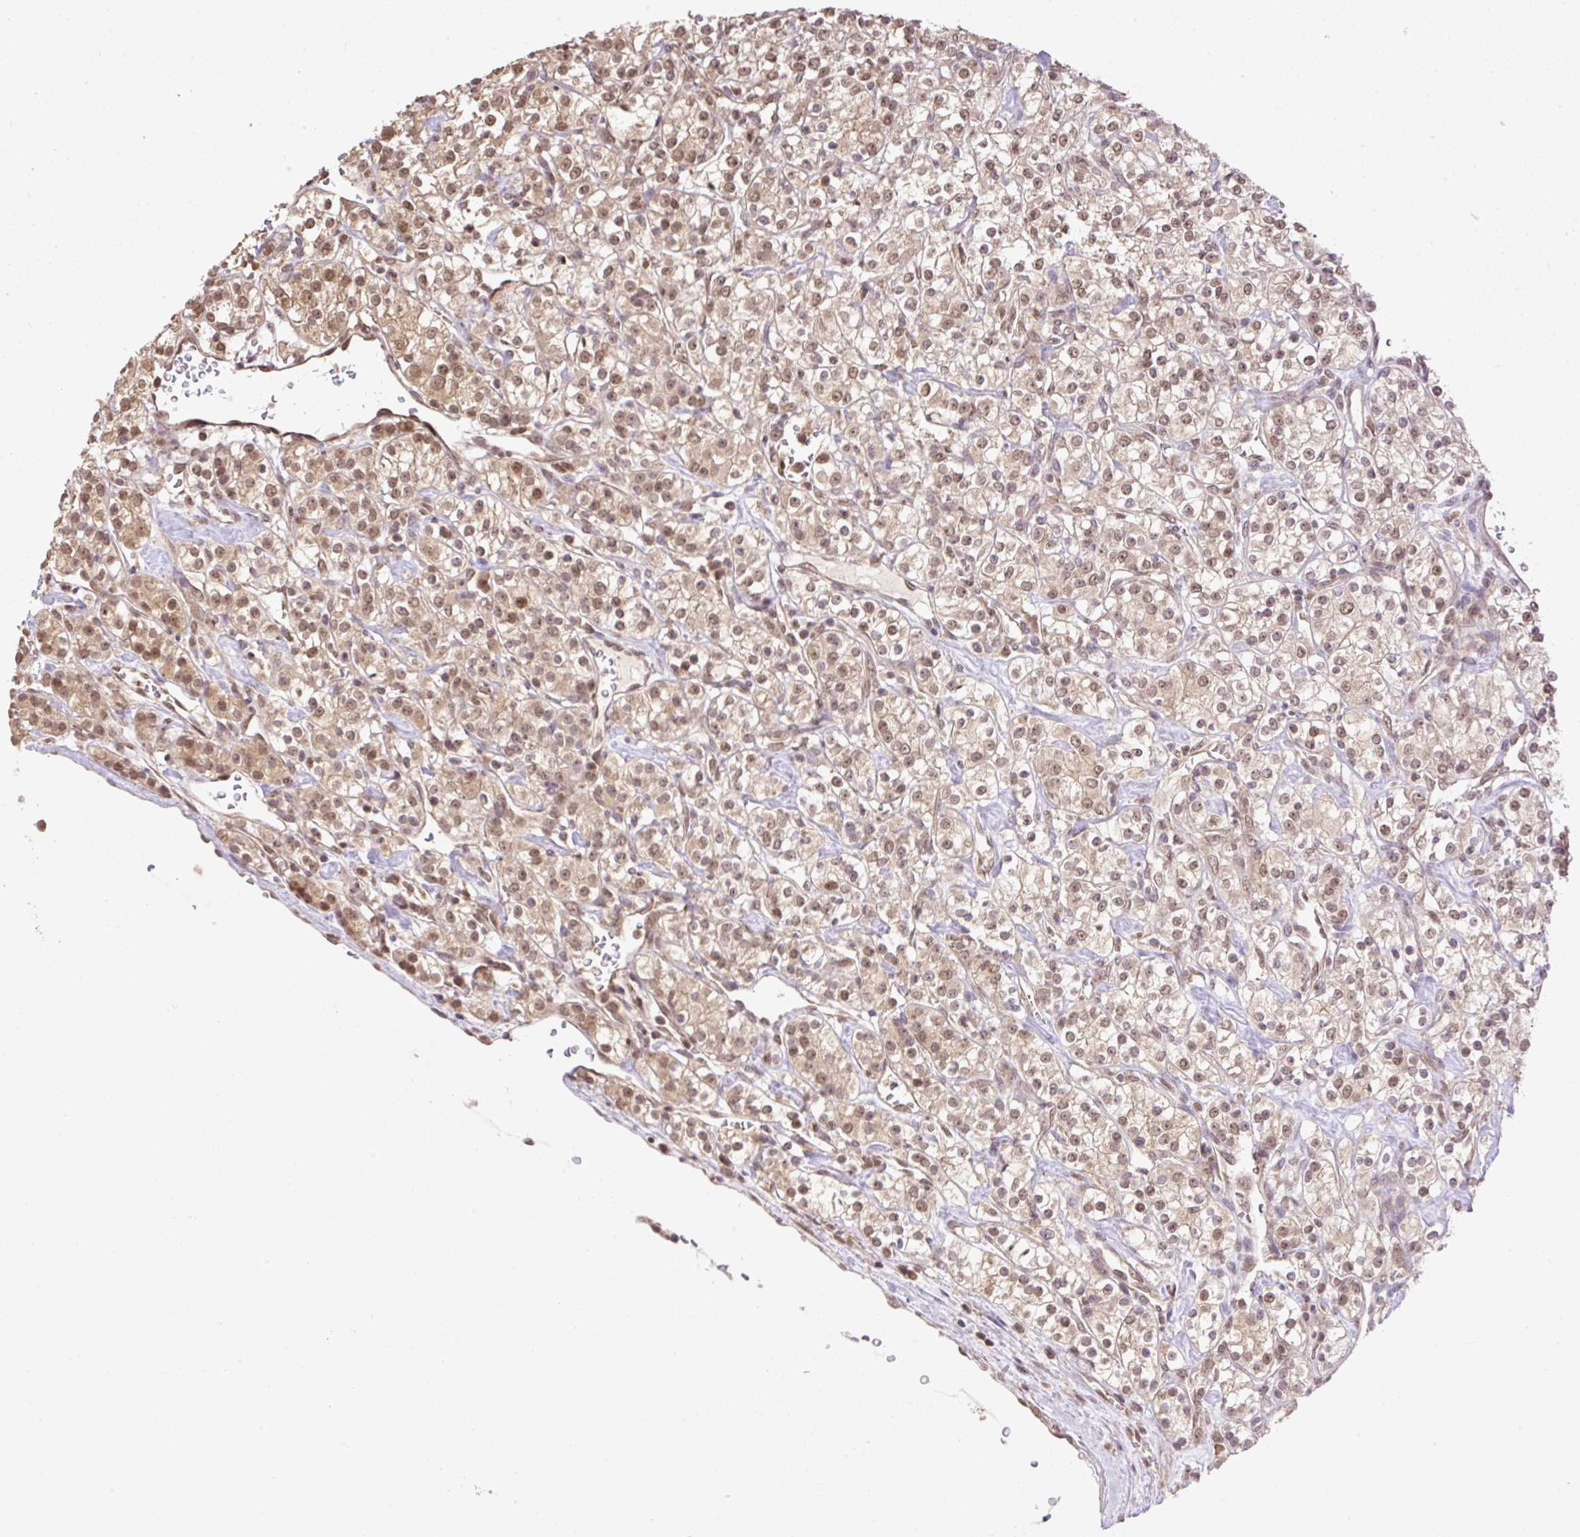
{"staining": {"intensity": "moderate", "quantity": ">75%", "location": "cytoplasmic/membranous,nuclear"}, "tissue": "renal cancer", "cell_type": "Tumor cells", "image_type": "cancer", "snomed": [{"axis": "morphology", "description": "Adenocarcinoma, NOS"}, {"axis": "topography", "description": "Kidney"}], "caption": "Tumor cells exhibit medium levels of moderate cytoplasmic/membranous and nuclear staining in about >75% of cells in renal cancer. (DAB = brown stain, brightfield microscopy at high magnification).", "gene": "VPS25", "patient": {"sex": "male", "age": 77}}